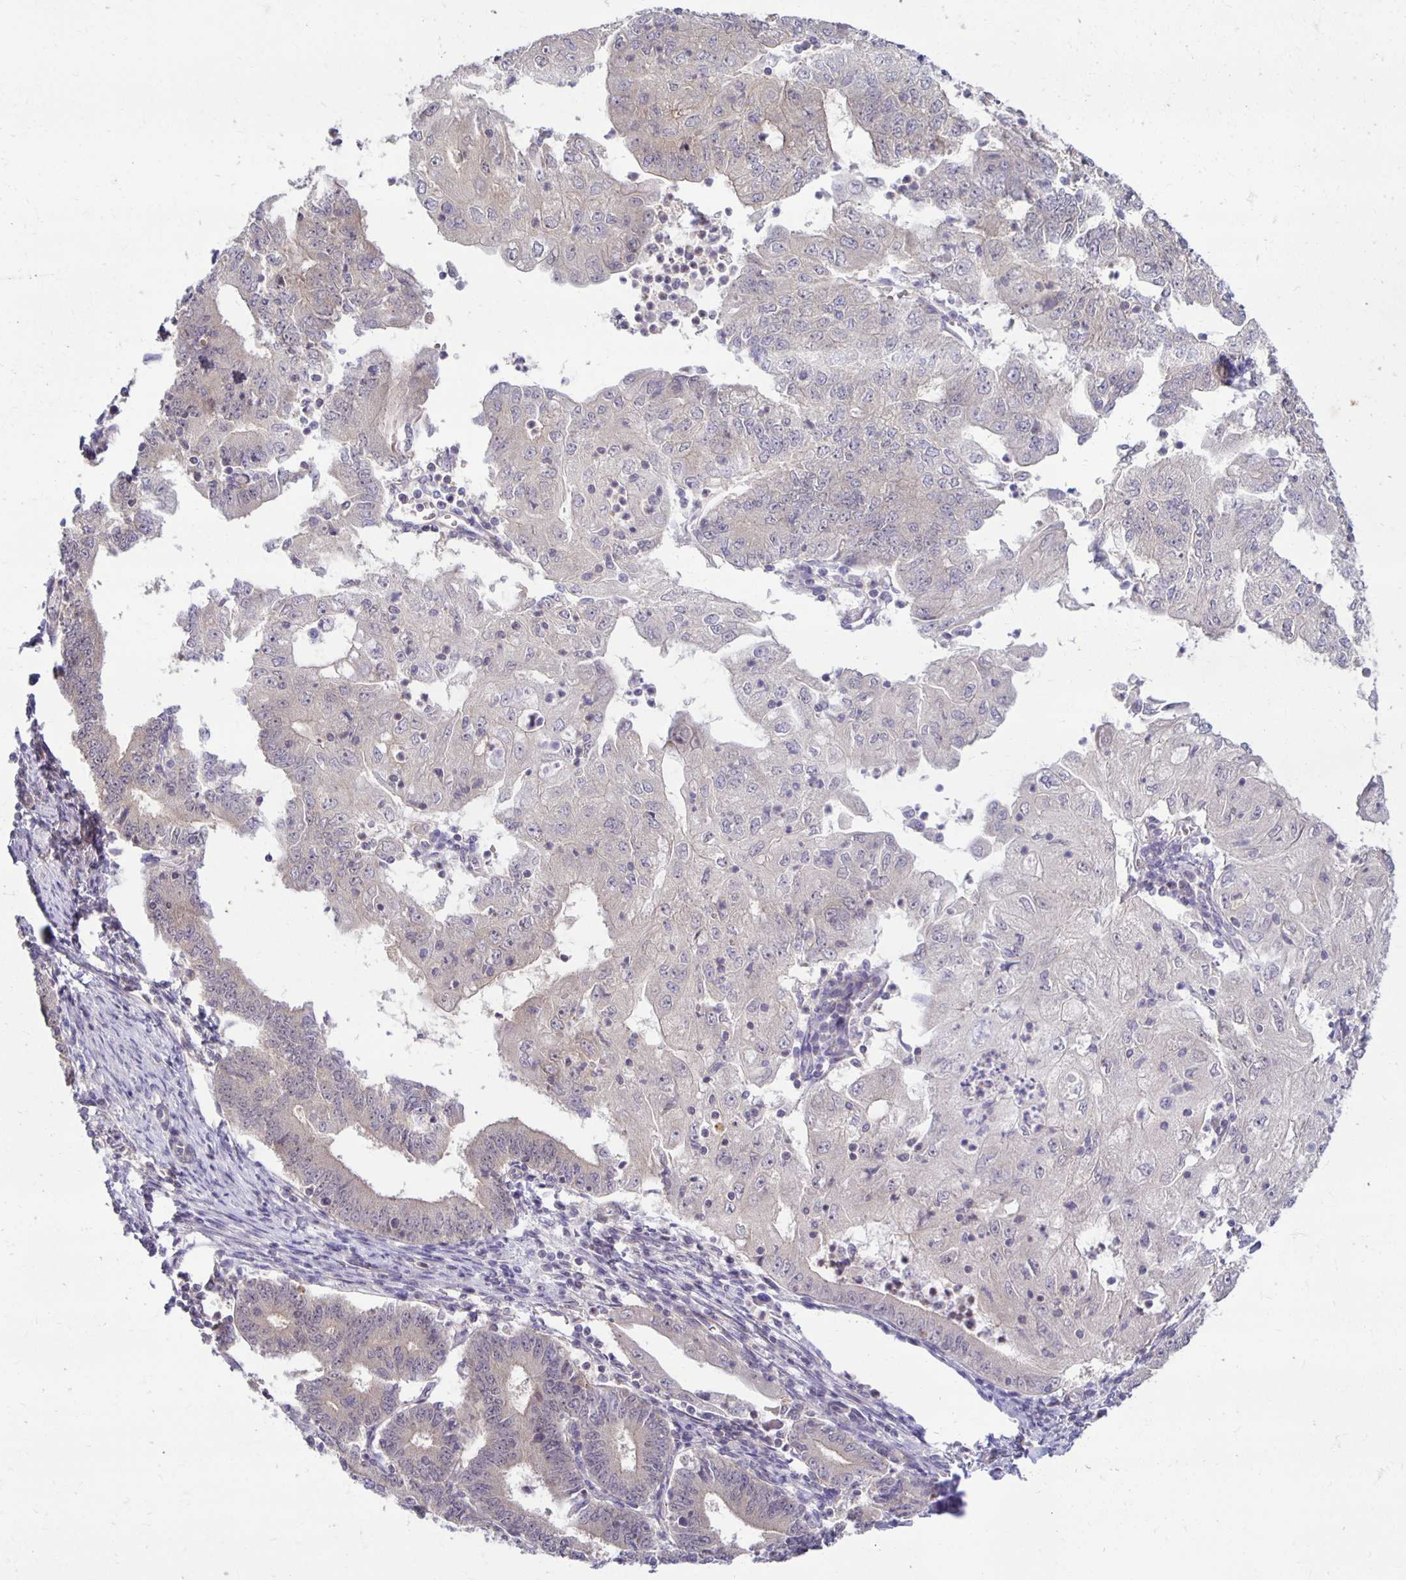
{"staining": {"intensity": "weak", "quantity": "25%-75%", "location": "cytoplasmic/membranous"}, "tissue": "endometrial cancer", "cell_type": "Tumor cells", "image_type": "cancer", "snomed": [{"axis": "morphology", "description": "Adenocarcinoma, NOS"}, {"axis": "topography", "description": "Endometrium"}], "caption": "This is an image of immunohistochemistry (IHC) staining of endometrial adenocarcinoma, which shows weak expression in the cytoplasmic/membranous of tumor cells.", "gene": "MIEN1", "patient": {"sex": "female", "age": 70}}